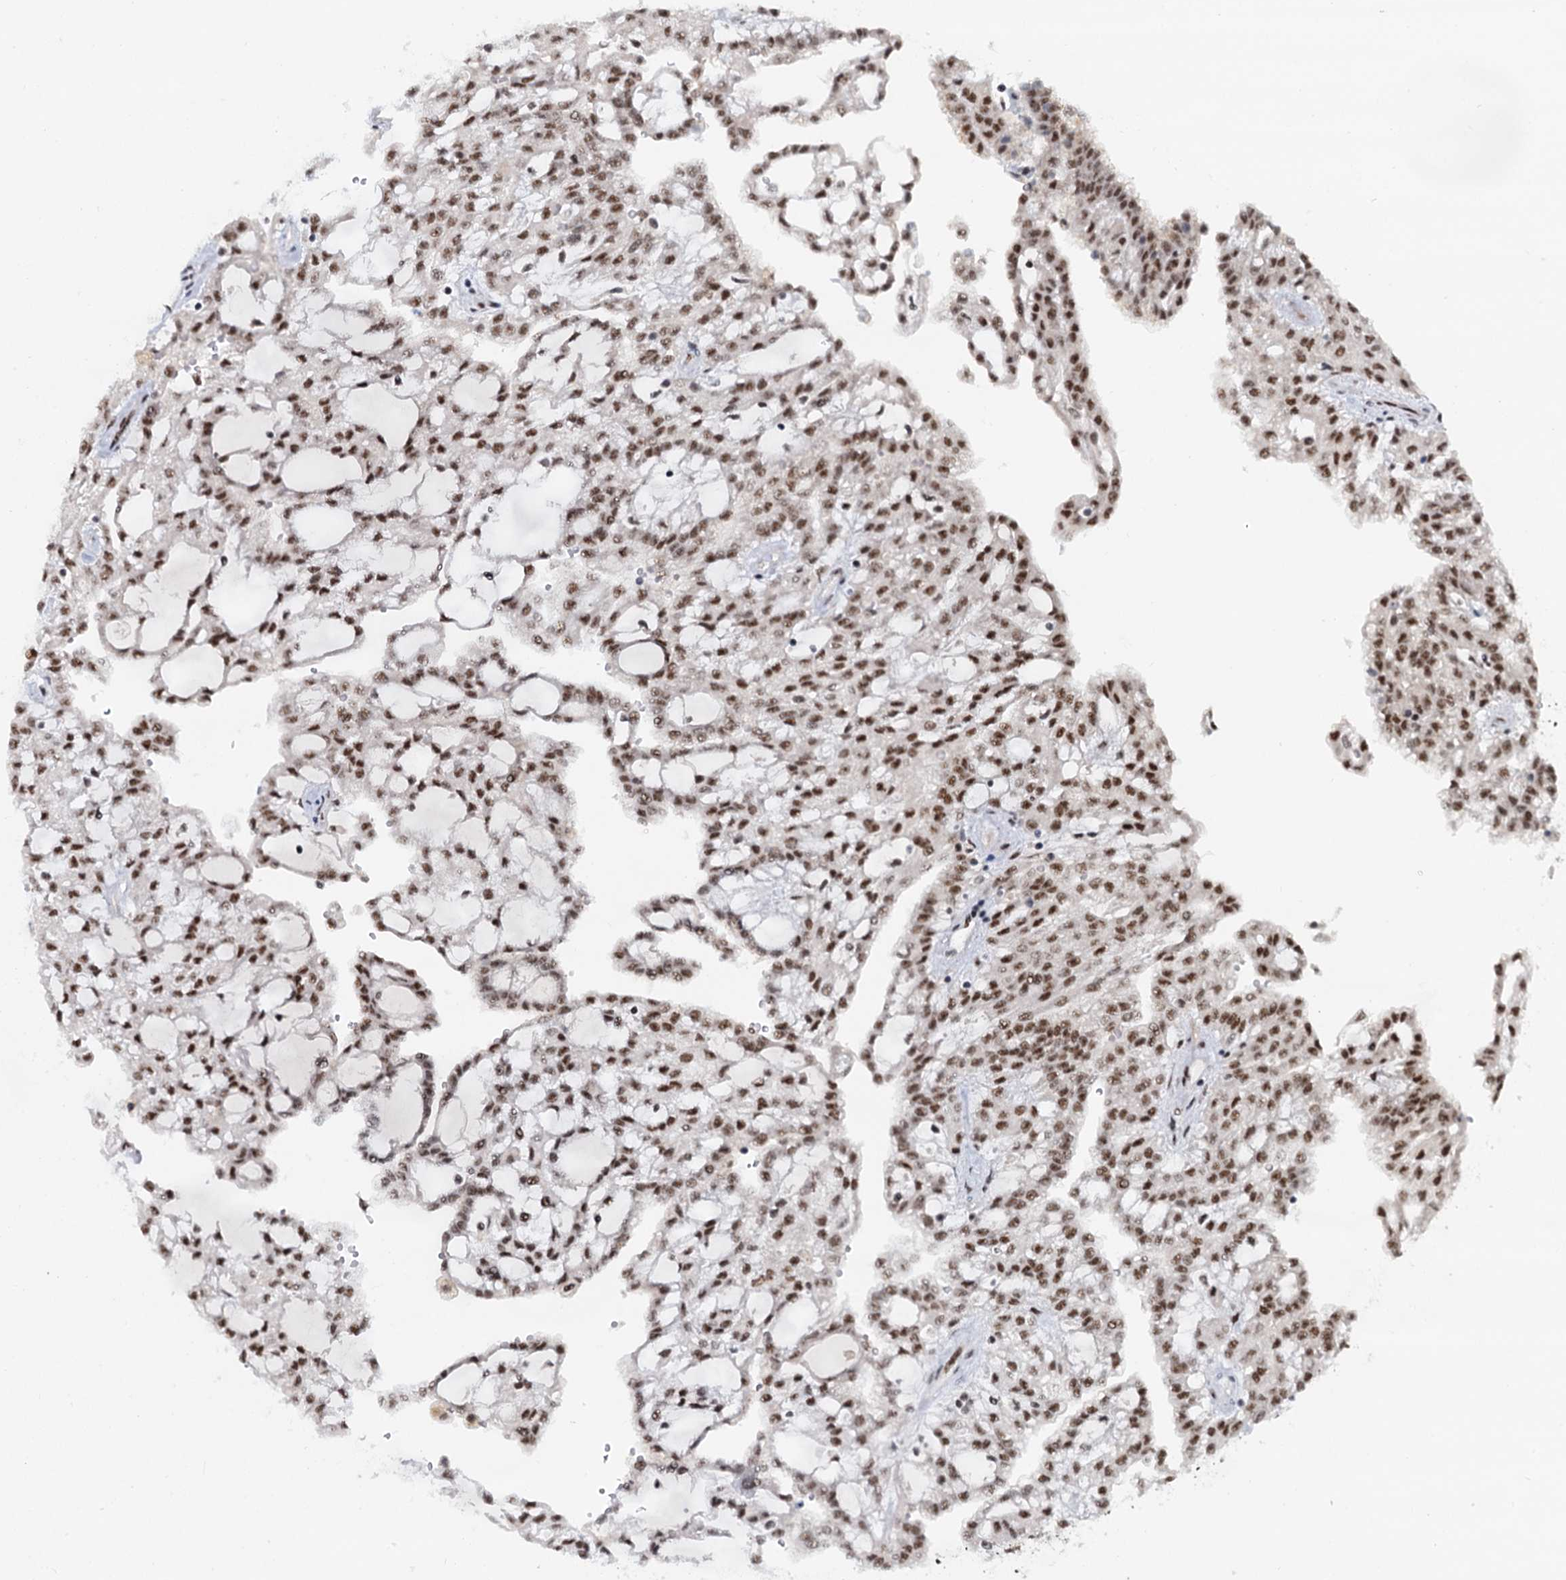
{"staining": {"intensity": "moderate", "quantity": ">75%", "location": "nuclear"}, "tissue": "renal cancer", "cell_type": "Tumor cells", "image_type": "cancer", "snomed": [{"axis": "morphology", "description": "Adenocarcinoma, NOS"}, {"axis": "topography", "description": "Kidney"}], "caption": "Immunohistochemical staining of human renal adenocarcinoma displays moderate nuclear protein positivity in about >75% of tumor cells. (DAB IHC with brightfield microscopy, high magnification).", "gene": "WBP4", "patient": {"sex": "male", "age": 63}}